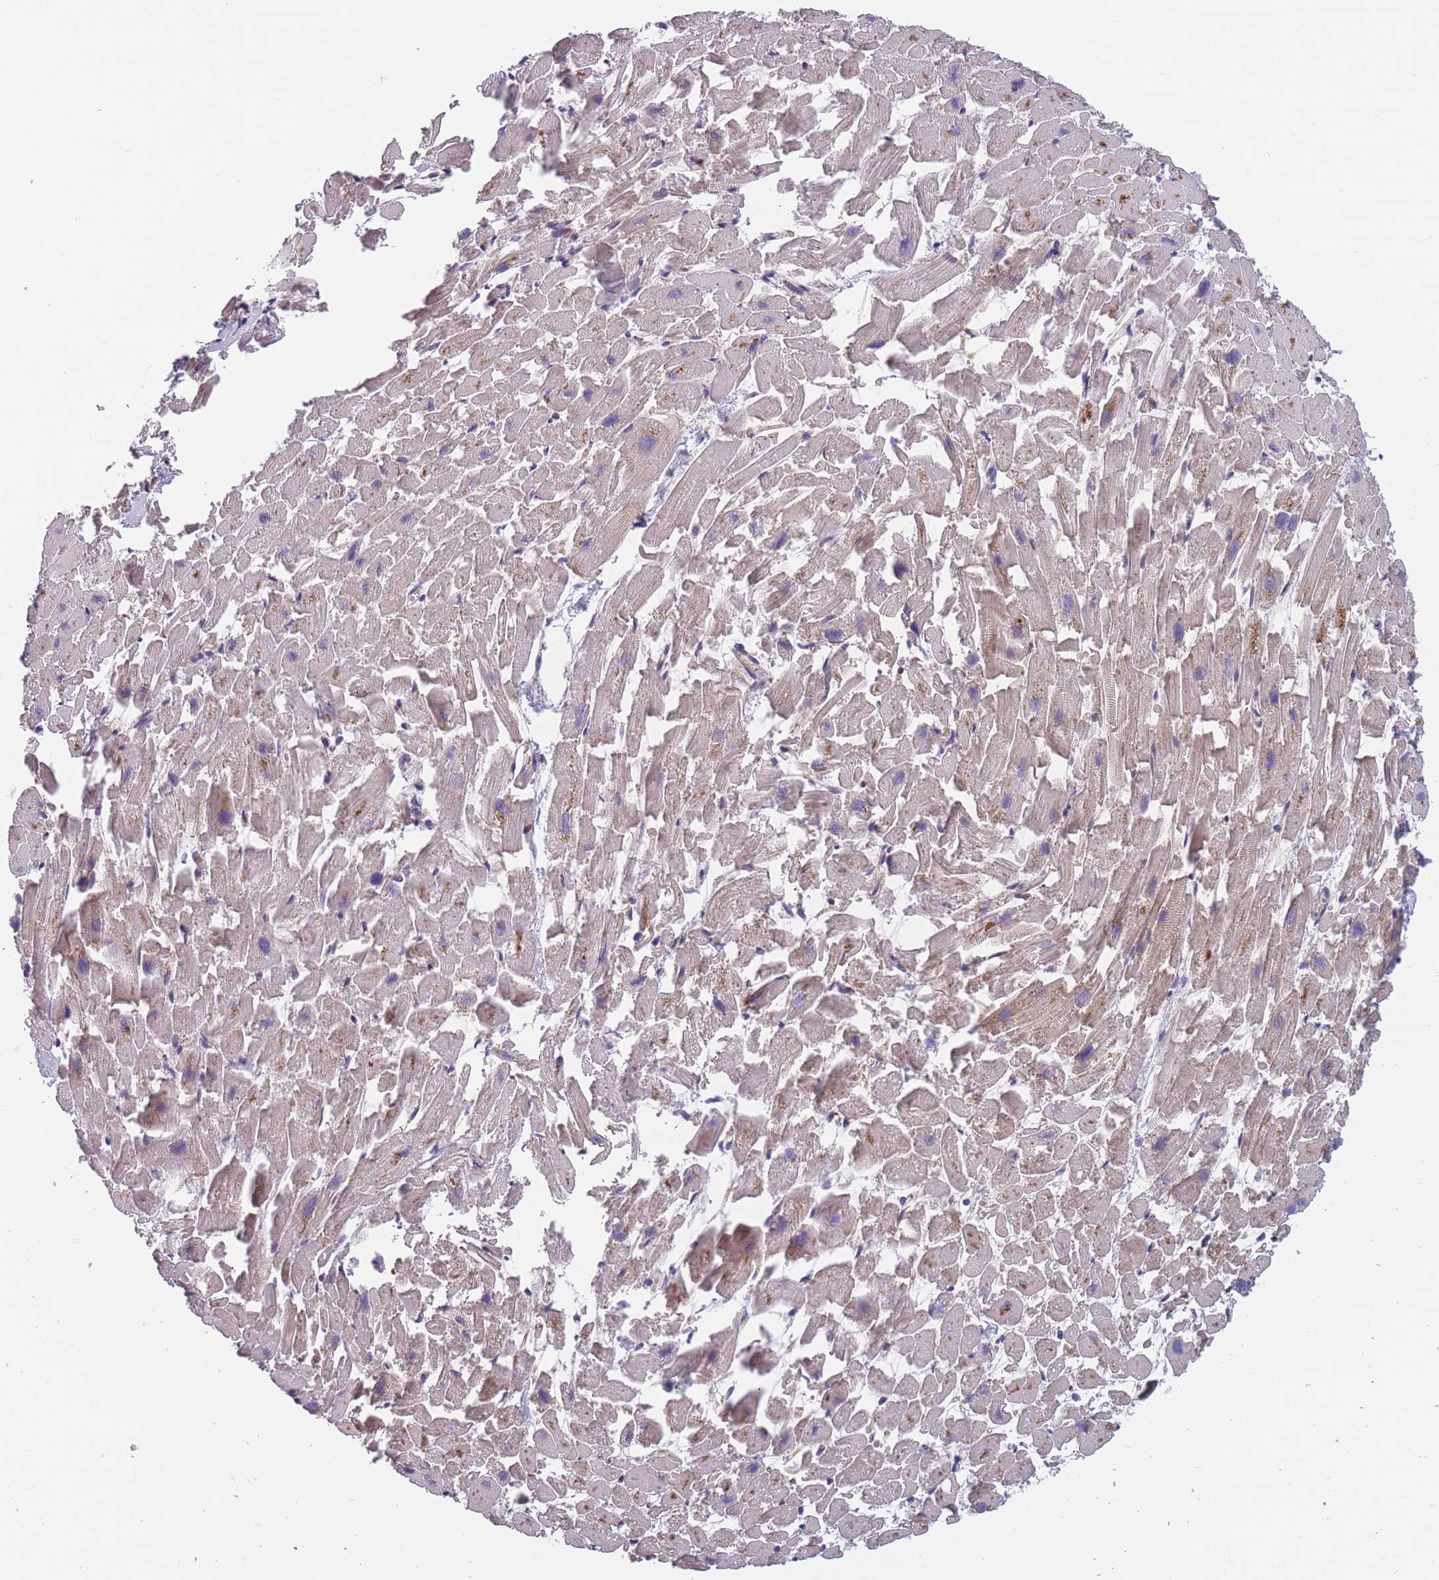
{"staining": {"intensity": "moderate", "quantity": "25%-75%", "location": "cytoplasmic/membranous"}, "tissue": "heart muscle", "cell_type": "Cardiomyocytes", "image_type": "normal", "snomed": [{"axis": "morphology", "description": "Normal tissue, NOS"}, {"axis": "topography", "description": "Heart"}], "caption": "This image displays immunohistochemistry (IHC) staining of unremarkable heart muscle, with medium moderate cytoplasmic/membranous staining in approximately 25%-75% of cardiomyocytes.", "gene": "FAM83F", "patient": {"sex": "female", "age": 64}}